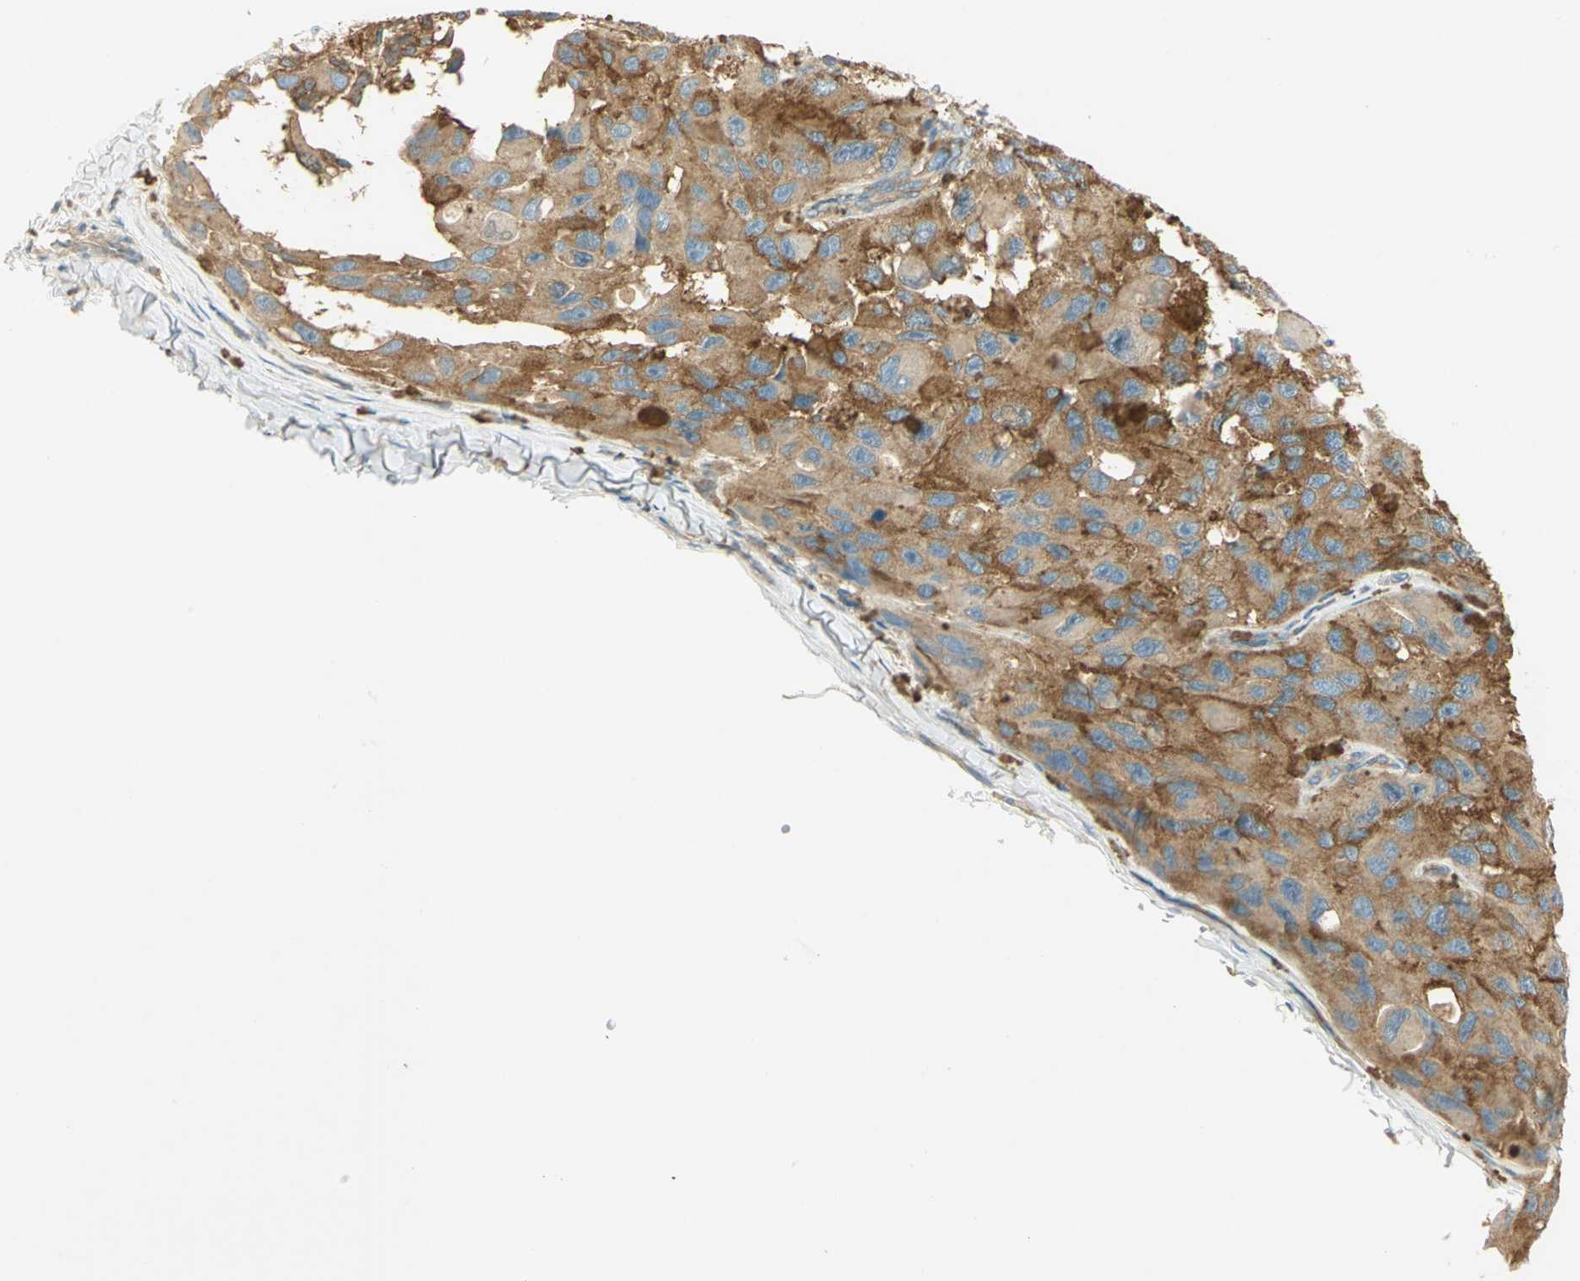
{"staining": {"intensity": "strong", "quantity": ">75%", "location": "cytoplasmic/membranous"}, "tissue": "melanoma", "cell_type": "Tumor cells", "image_type": "cancer", "snomed": [{"axis": "morphology", "description": "Malignant melanoma, NOS"}, {"axis": "topography", "description": "Skin"}], "caption": "Brown immunohistochemical staining in malignant melanoma shows strong cytoplasmic/membranous expression in approximately >75% of tumor cells.", "gene": "TSC22D2", "patient": {"sex": "female", "age": 73}}